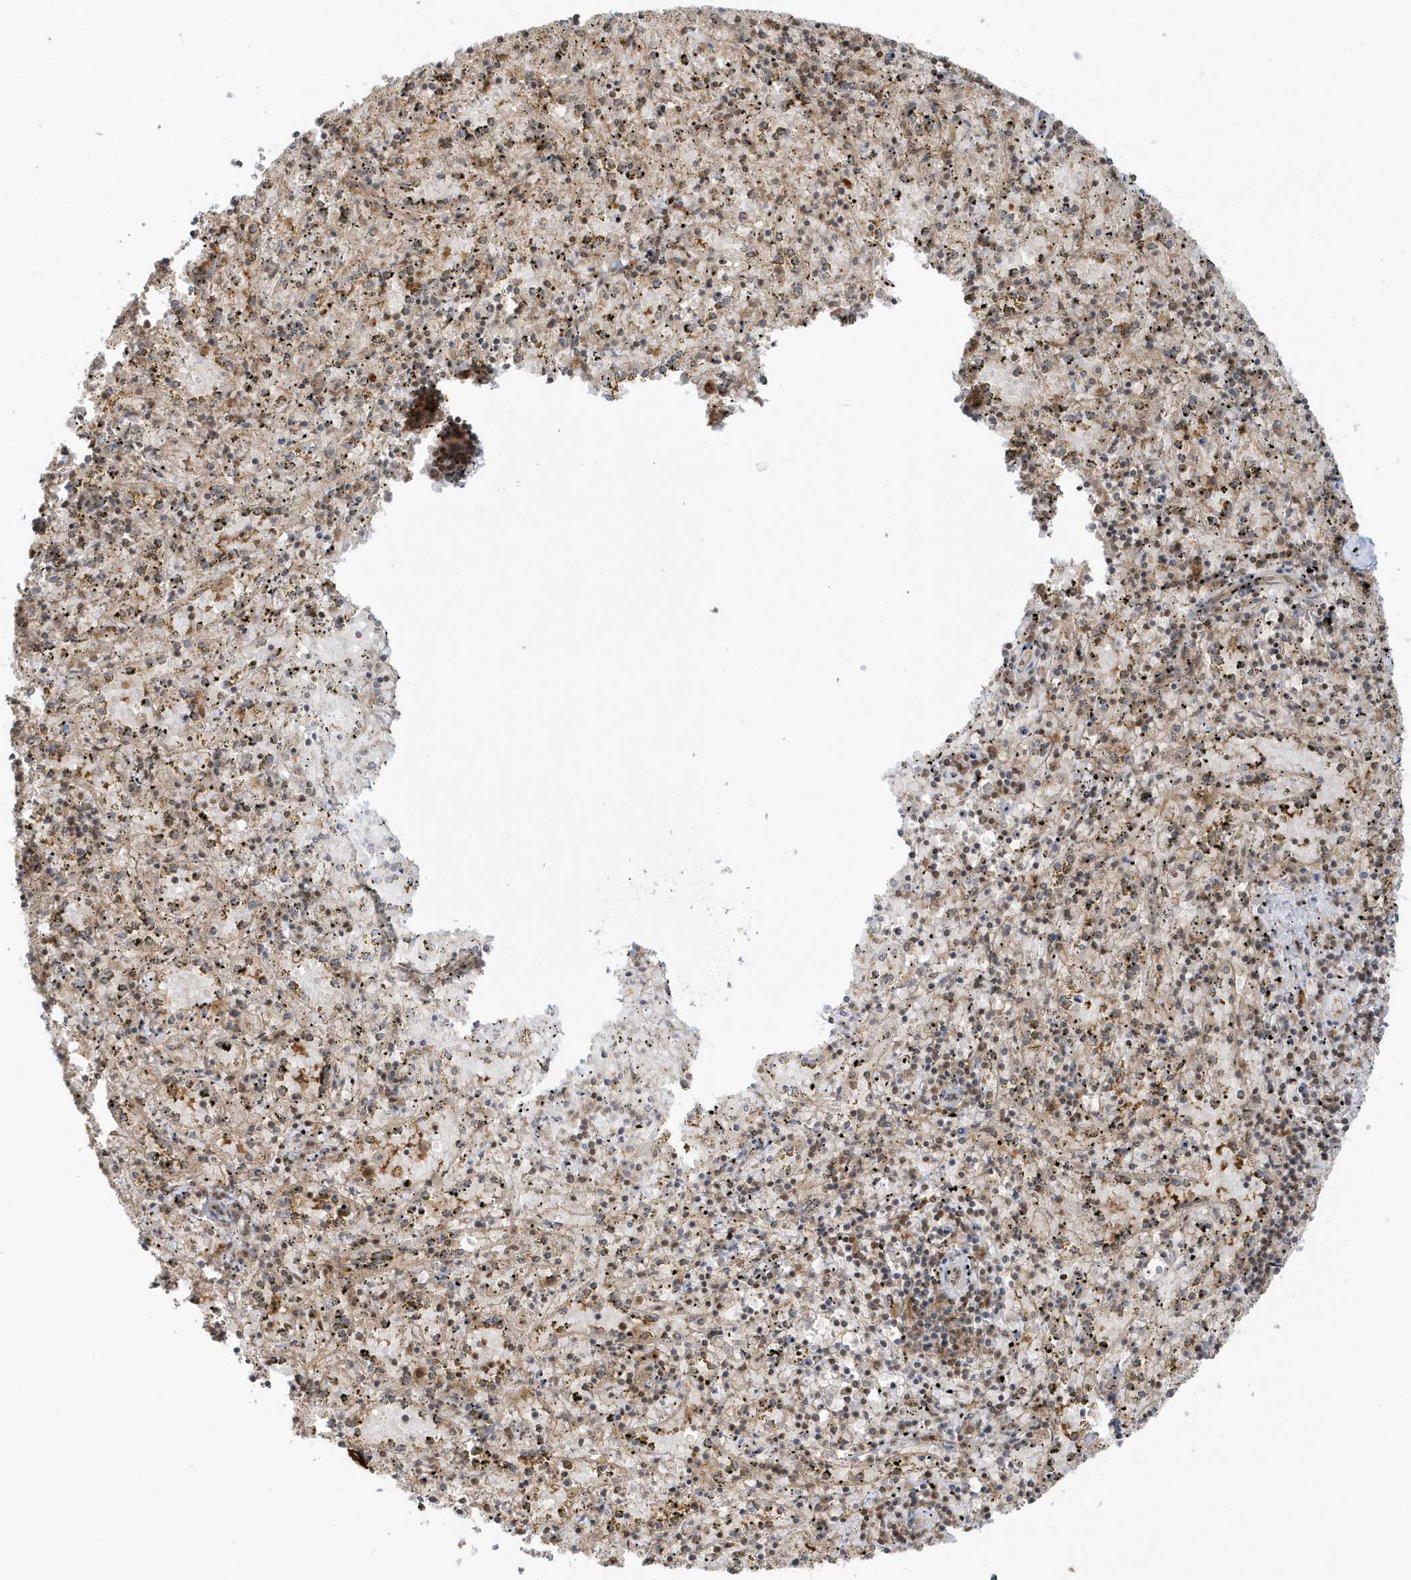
{"staining": {"intensity": "weak", "quantity": "<25%", "location": "nuclear"}, "tissue": "spleen", "cell_type": "Cells in red pulp", "image_type": "normal", "snomed": [{"axis": "morphology", "description": "Normal tissue, NOS"}, {"axis": "topography", "description": "Spleen"}], "caption": "Image shows no protein expression in cells in red pulp of benign spleen.", "gene": "PPP1R7", "patient": {"sex": "male", "age": 11}}